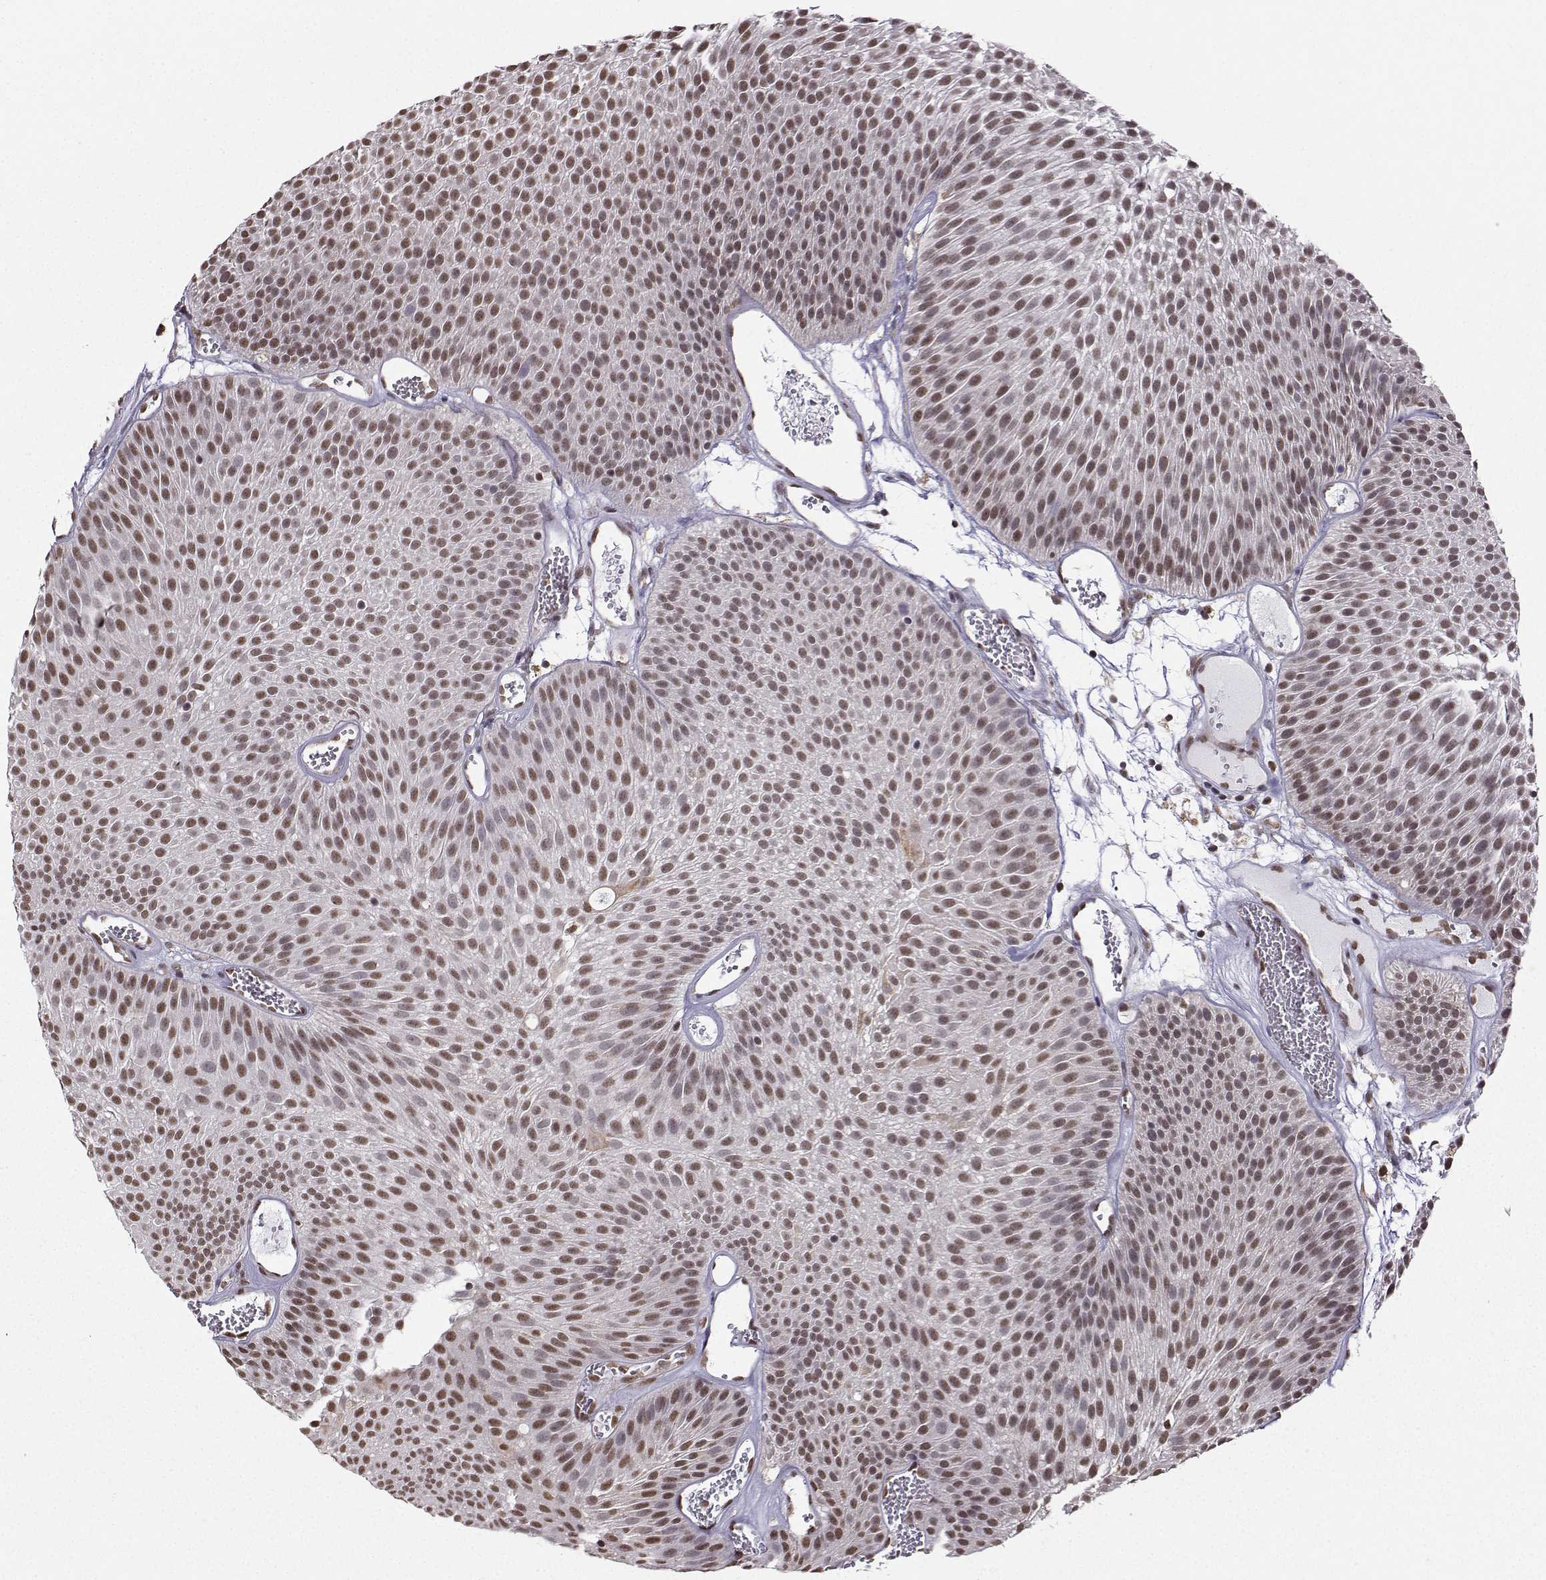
{"staining": {"intensity": "moderate", "quantity": "<25%", "location": "nuclear"}, "tissue": "urothelial cancer", "cell_type": "Tumor cells", "image_type": "cancer", "snomed": [{"axis": "morphology", "description": "Urothelial carcinoma, Low grade"}, {"axis": "topography", "description": "Urinary bladder"}], "caption": "Protein expression by immunohistochemistry (IHC) shows moderate nuclear staining in about <25% of tumor cells in urothelial cancer.", "gene": "EZH1", "patient": {"sex": "male", "age": 52}}